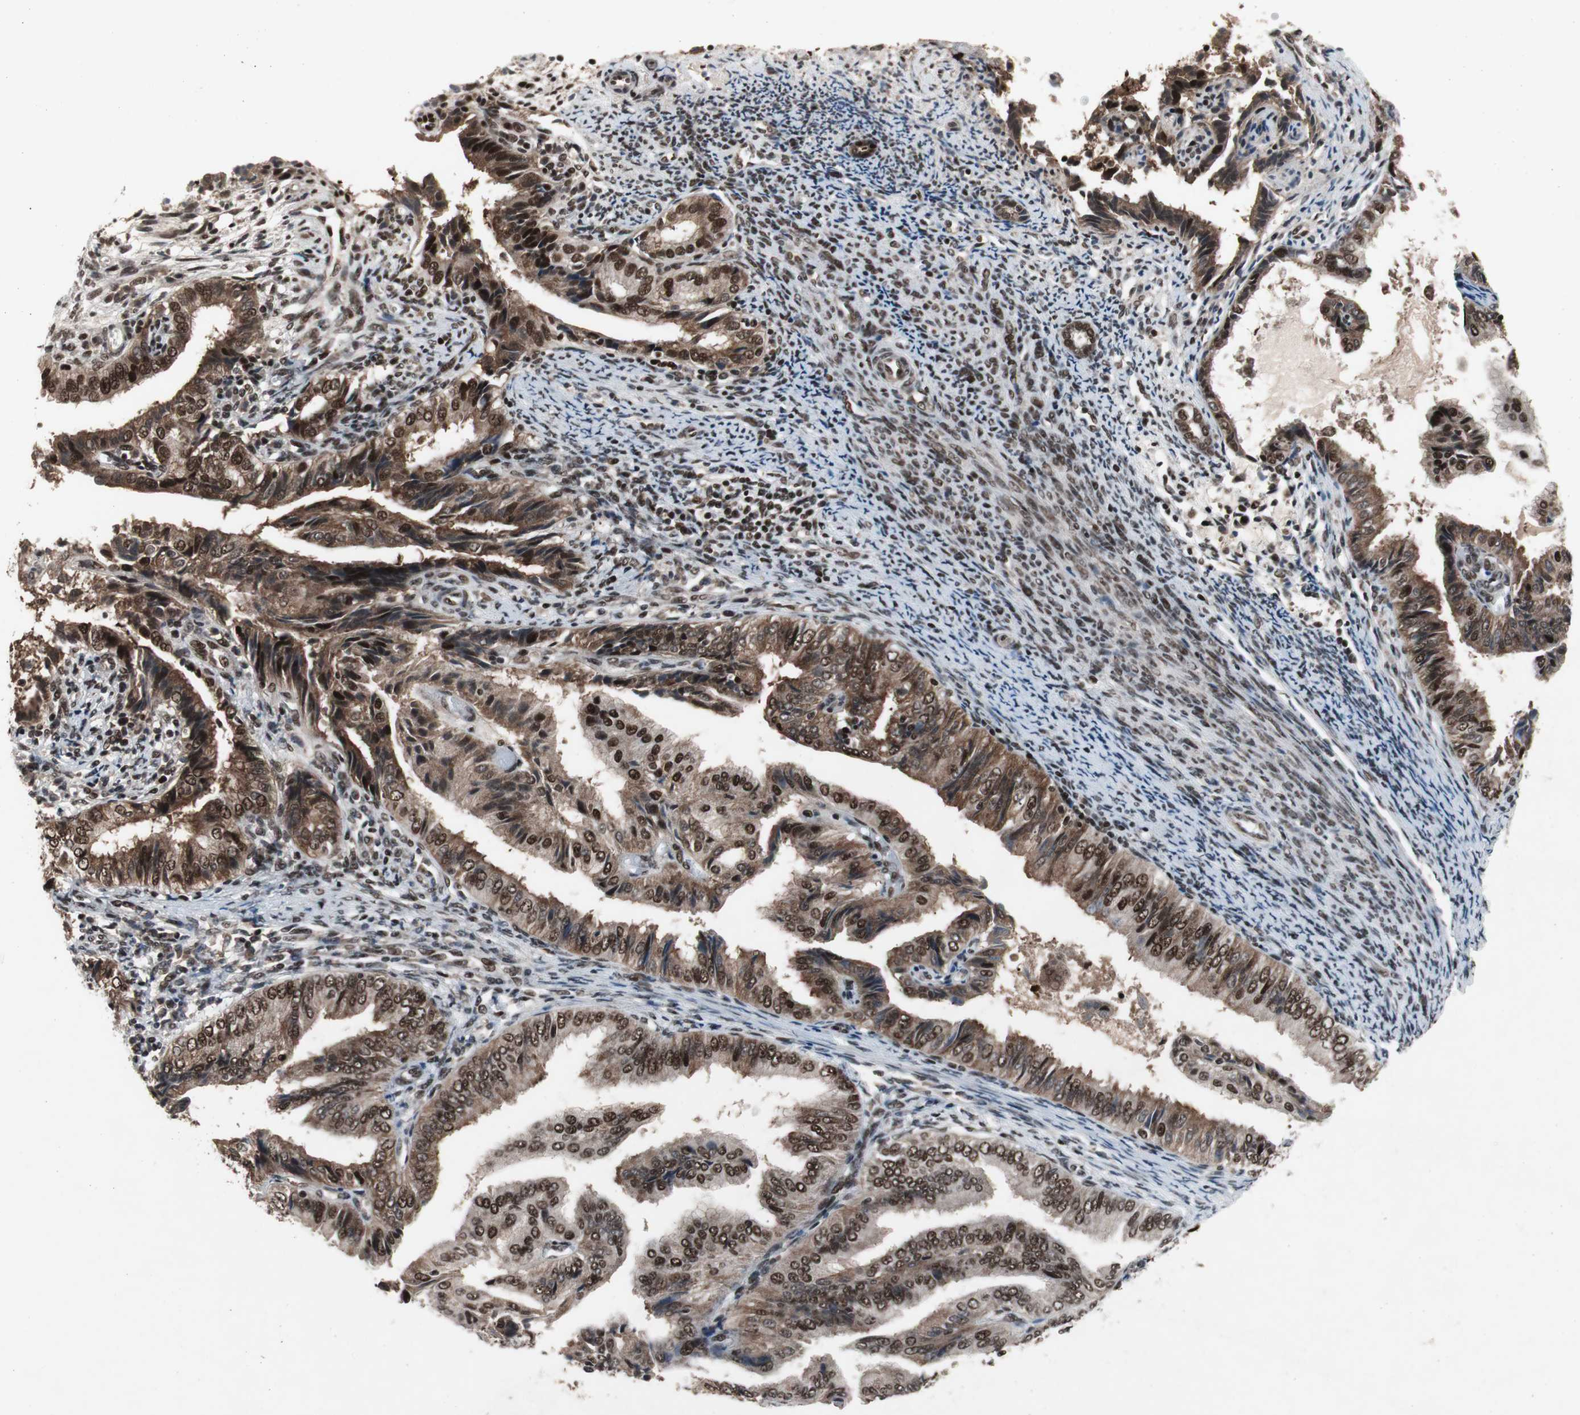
{"staining": {"intensity": "strong", "quantity": ">75%", "location": "cytoplasmic/membranous,nuclear"}, "tissue": "endometrial cancer", "cell_type": "Tumor cells", "image_type": "cancer", "snomed": [{"axis": "morphology", "description": "Adenocarcinoma, NOS"}, {"axis": "topography", "description": "Endometrium"}], "caption": "The immunohistochemical stain highlights strong cytoplasmic/membranous and nuclear staining in tumor cells of adenocarcinoma (endometrial) tissue.", "gene": "RPA1", "patient": {"sex": "female", "age": 58}}